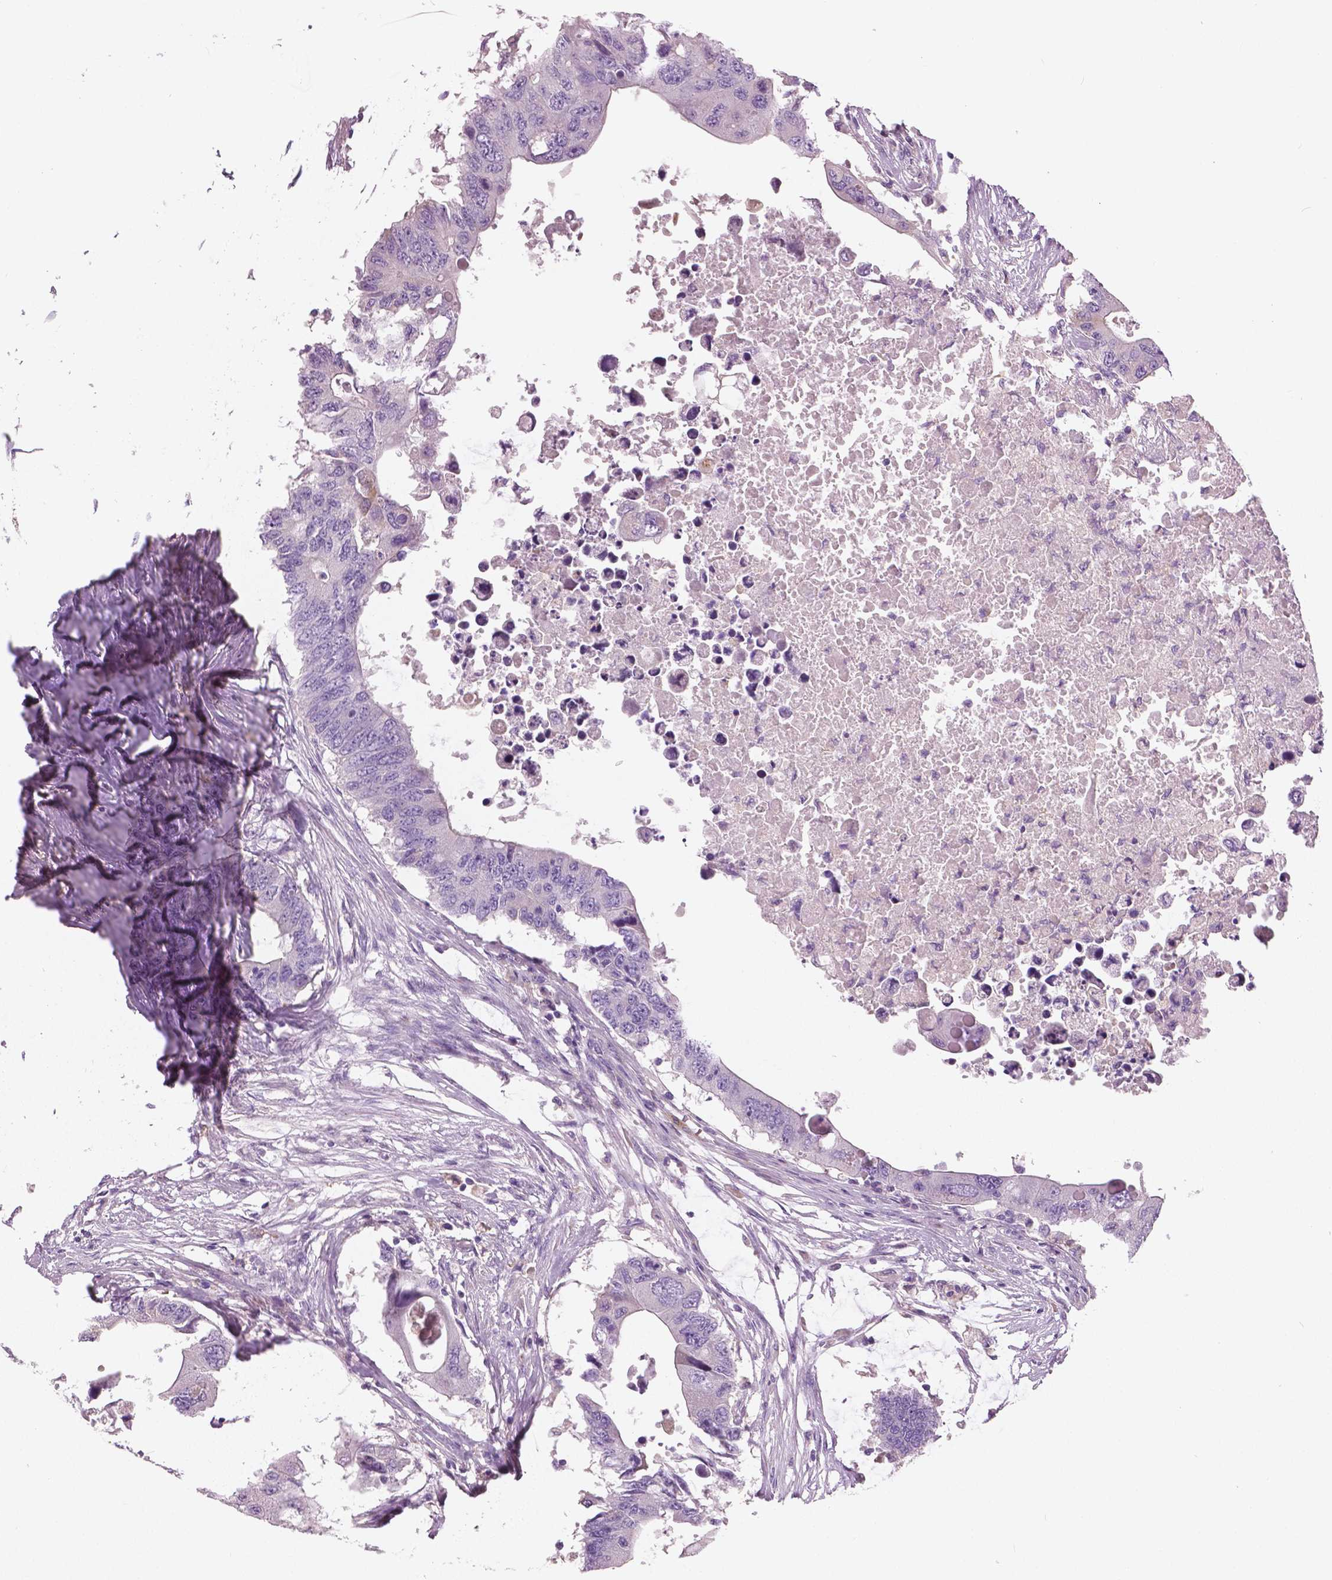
{"staining": {"intensity": "negative", "quantity": "none", "location": "none"}, "tissue": "colorectal cancer", "cell_type": "Tumor cells", "image_type": "cancer", "snomed": [{"axis": "morphology", "description": "Adenocarcinoma, NOS"}, {"axis": "topography", "description": "Colon"}], "caption": "A high-resolution histopathology image shows immunohistochemistry (IHC) staining of colorectal adenocarcinoma, which exhibits no significant positivity in tumor cells.", "gene": "SERPINI1", "patient": {"sex": "male", "age": 71}}